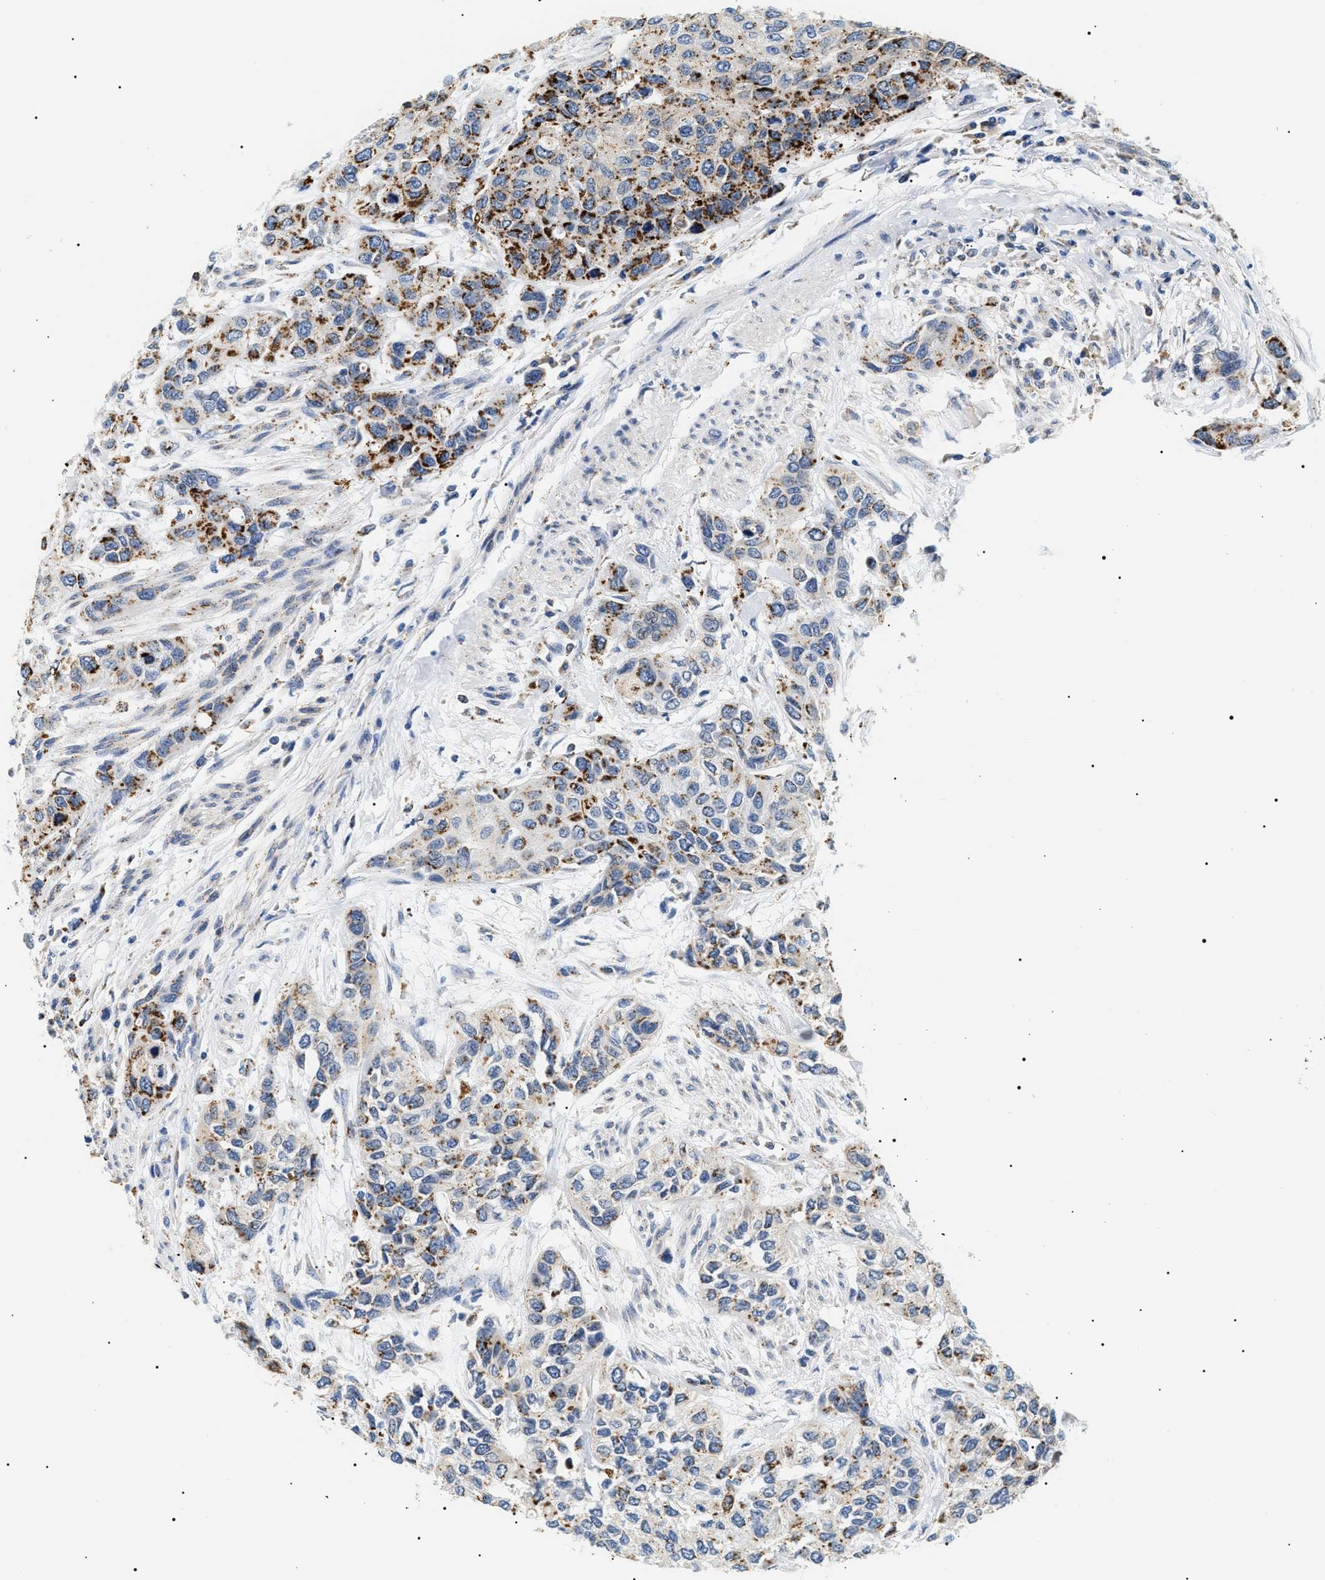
{"staining": {"intensity": "strong", "quantity": "25%-75%", "location": "cytoplasmic/membranous"}, "tissue": "urothelial cancer", "cell_type": "Tumor cells", "image_type": "cancer", "snomed": [{"axis": "morphology", "description": "Urothelial carcinoma, High grade"}, {"axis": "topography", "description": "Urinary bladder"}], "caption": "Immunohistochemistry (IHC) of urothelial carcinoma (high-grade) shows high levels of strong cytoplasmic/membranous expression in about 25%-75% of tumor cells. (Stains: DAB in brown, nuclei in blue, Microscopy: brightfield microscopy at high magnification).", "gene": "HSD17B11", "patient": {"sex": "female", "age": 56}}